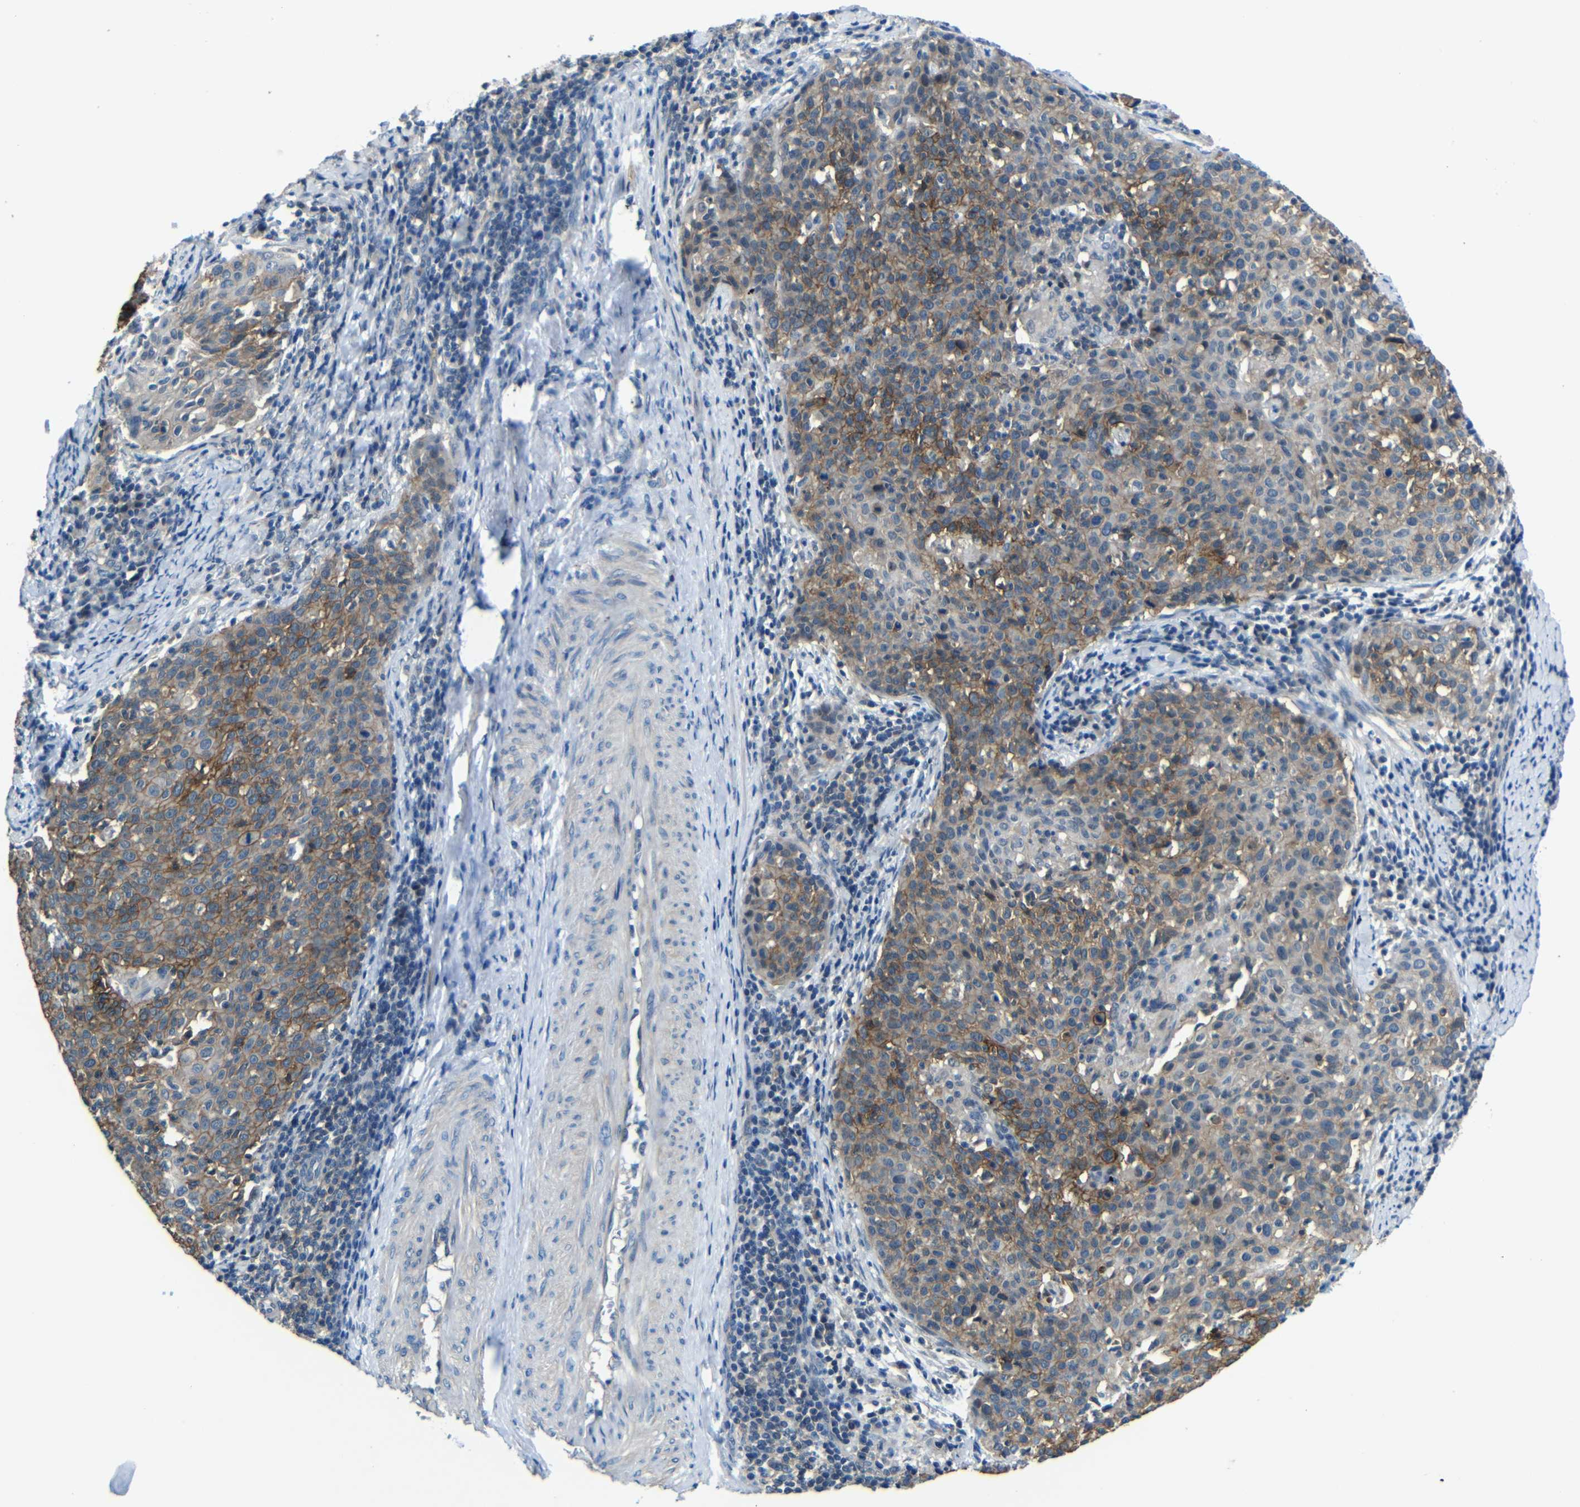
{"staining": {"intensity": "moderate", "quantity": ">75%", "location": "cytoplasmic/membranous"}, "tissue": "cervical cancer", "cell_type": "Tumor cells", "image_type": "cancer", "snomed": [{"axis": "morphology", "description": "Squamous cell carcinoma, NOS"}, {"axis": "topography", "description": "Cervix"}], "caption": "Protein staining displays moderate cytoplasmic/membranous staining in approximately >75% of tumor cells in cervical cancer.", "gene": "ZNF90", "patient": {"sex": "female", "age": 38}}